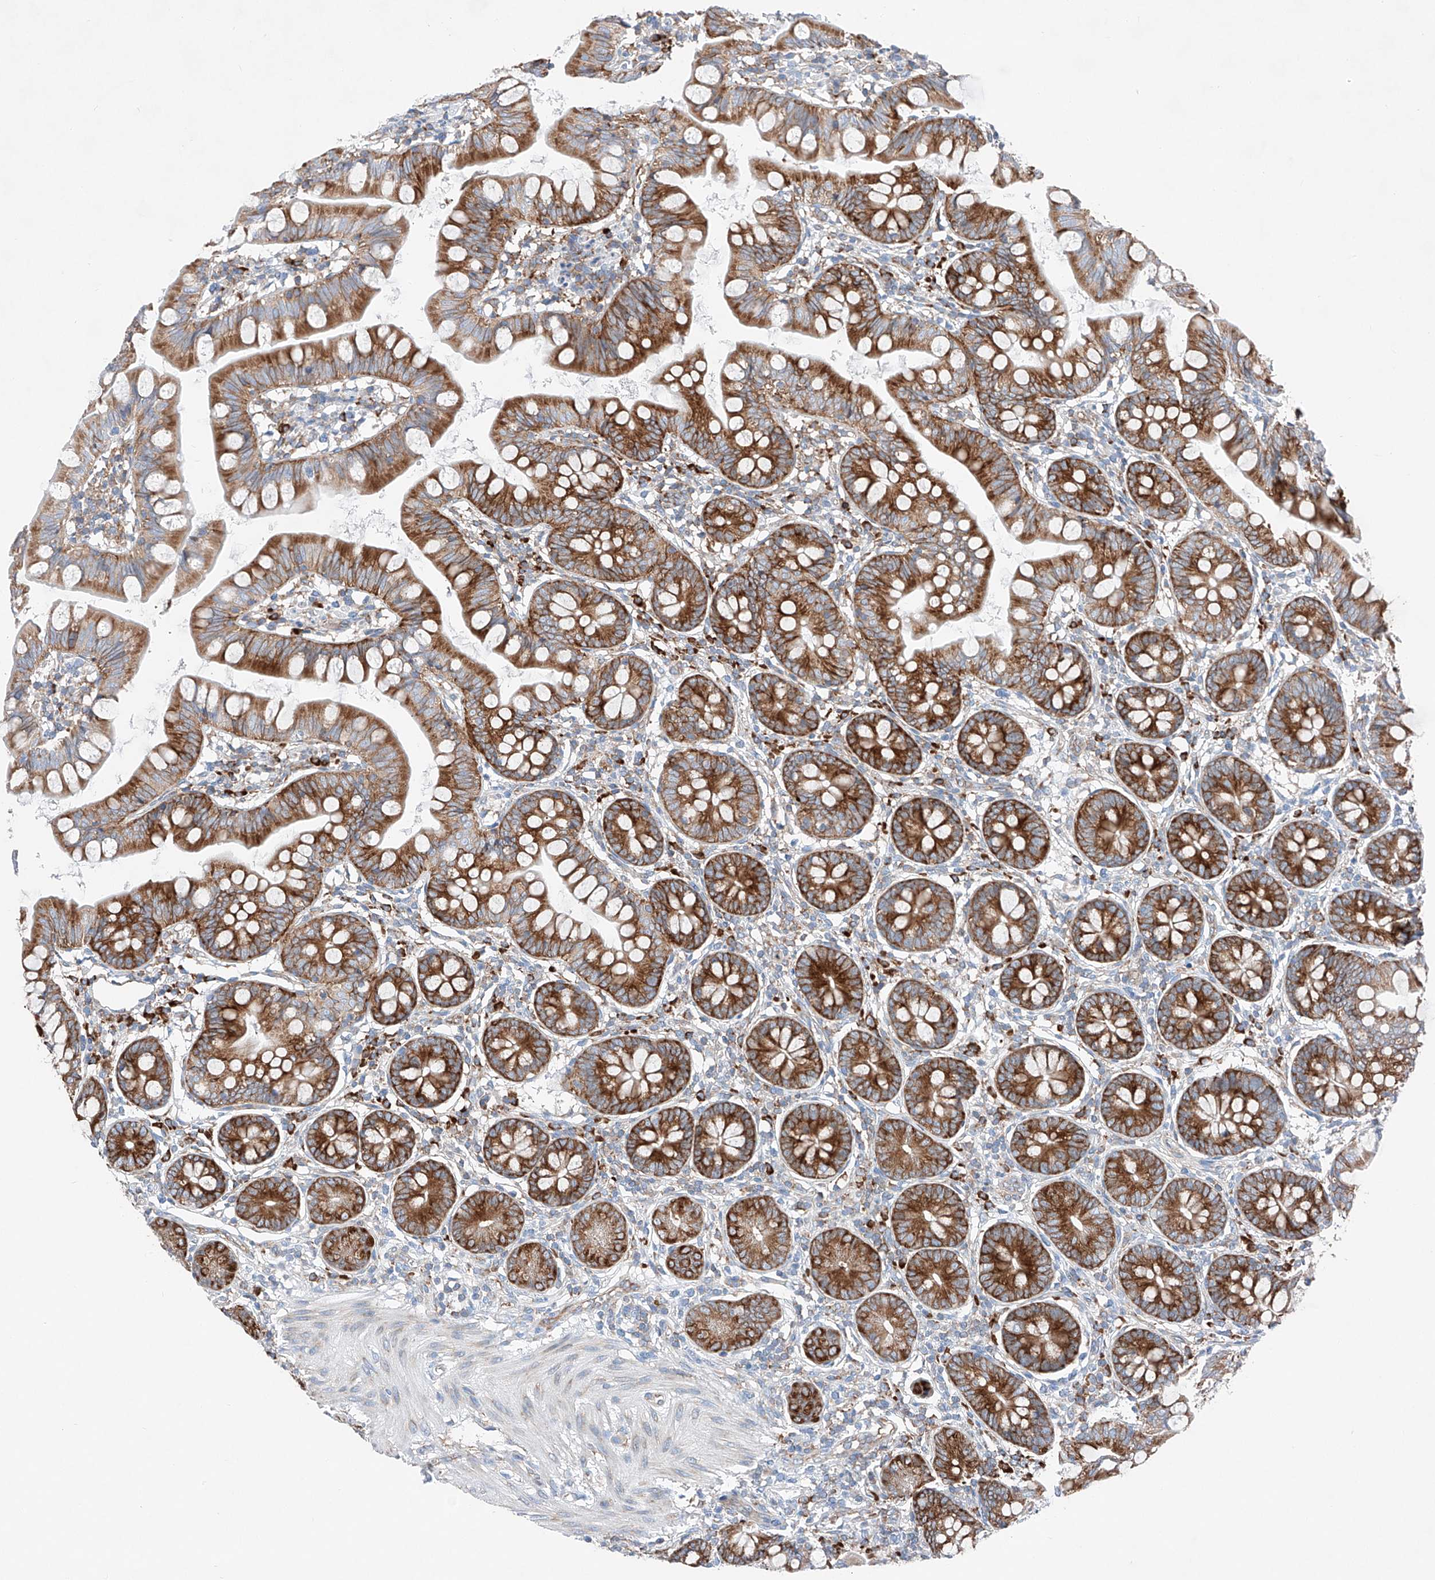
{"staining": {"intensity": "moderate", "quantity": ">75%", "location": "cytoplasmic/membranous"}, "tissue": "small intestine", "cell_type": "Glandular cells", "image_type": "normal", "snomed": [{"axis": "morphology", "description": "Normal tissue, NOS"}, {"axis": "topography", "description": "Small intestine"}], "caption": "Immunohistochemical staining of unremarkable human small intestine reveals medium levels of moderate cytoplasmic/membranous positivity in about >75% of glandular cells.", "gene": "CRELD1", "patient": {"sex": "male", "age": 7}}